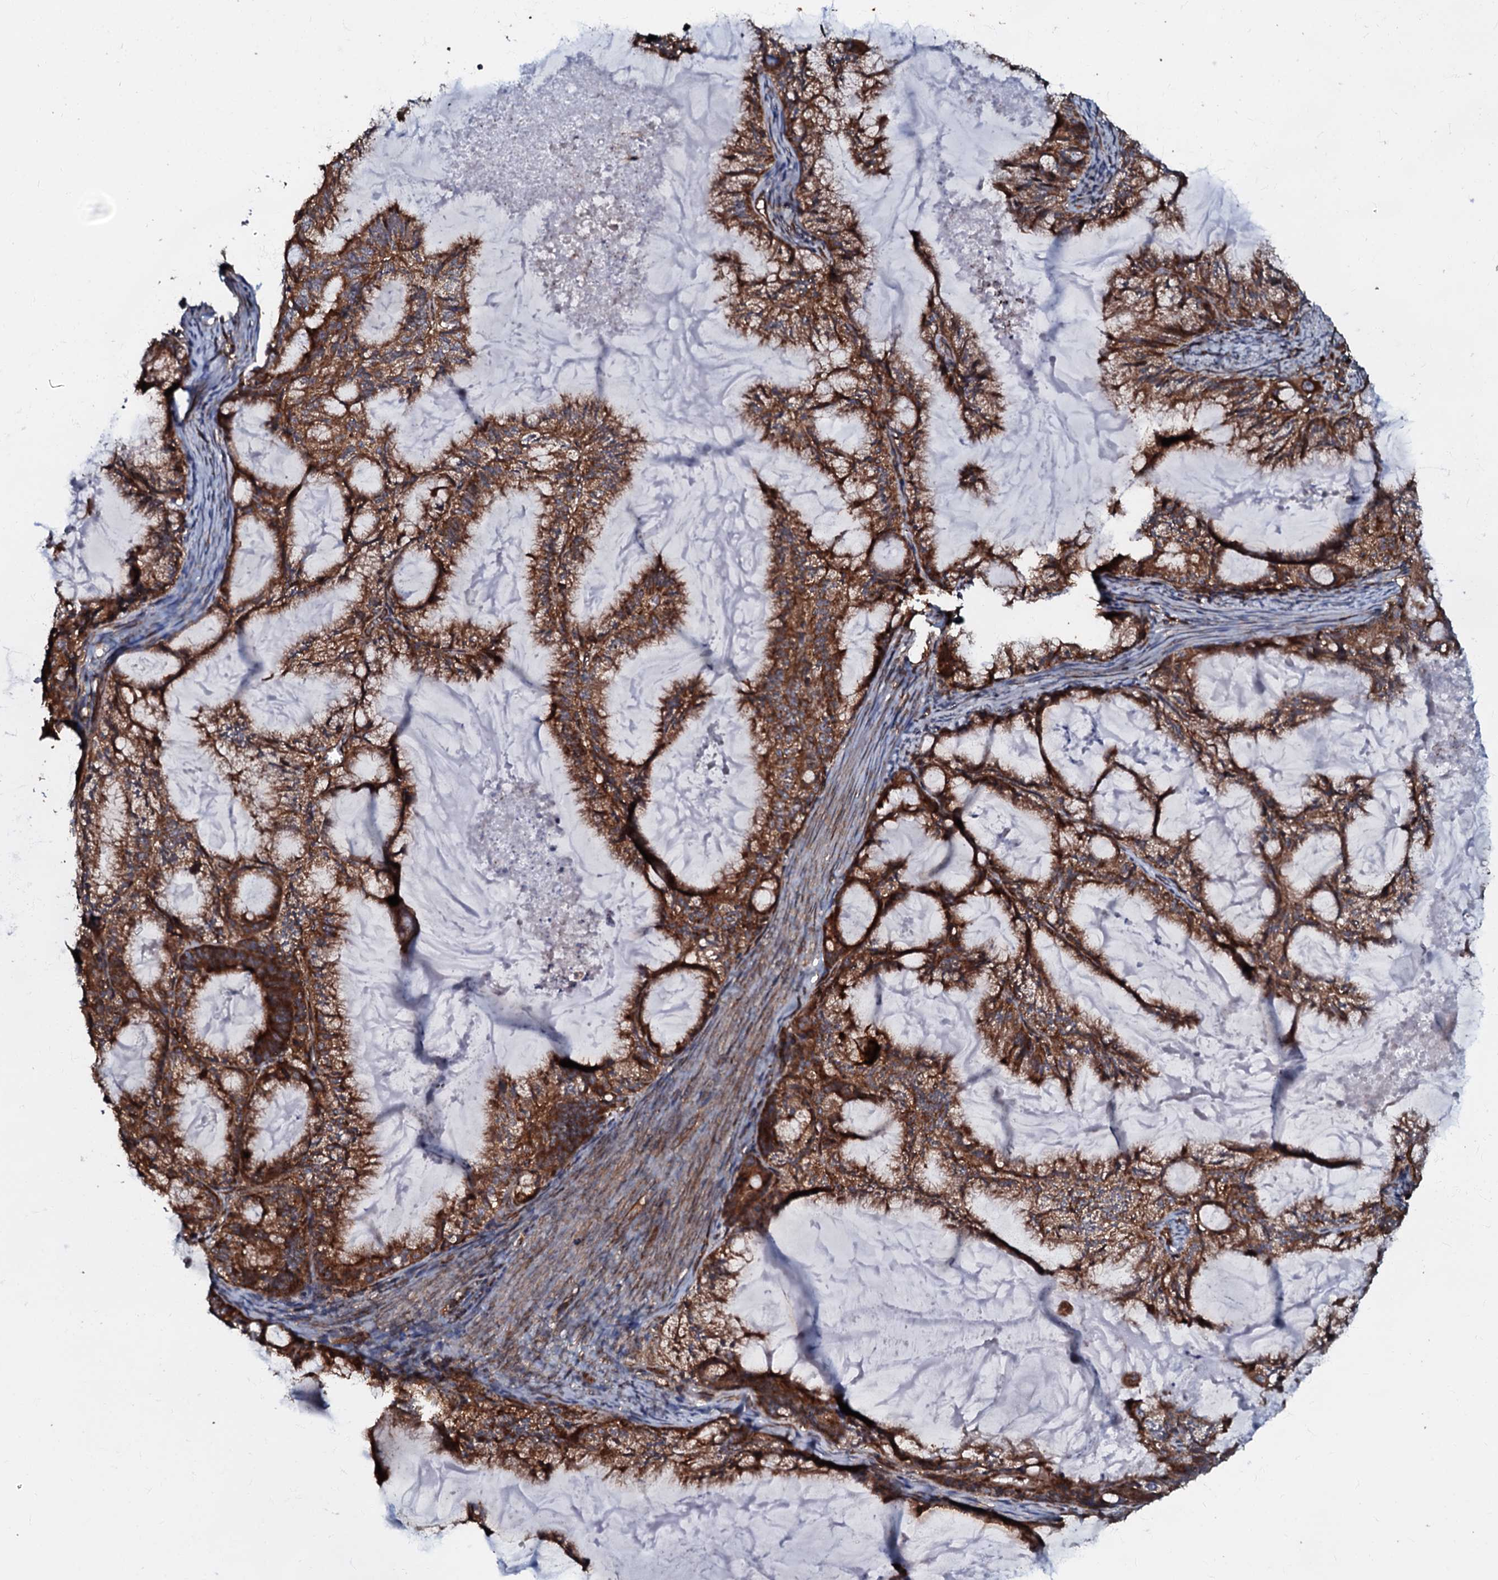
{"staining": {"intensity": "moderate", "quantity": ">75%", "location": "cytoplasmic/membranous"}, "tissue": "endometrial cancer", "cell_type": "Tumor cells", "image_type": "cancer", "snomed": [{"axis": "morphology", "description": "Adenocarcinoma, NOS"}, {"axis": "topography", "description": "Endometrium"}], "caption": "The photomicrograph demonstrates immunohistochemical staining of endometrial adenocarcinoma. There is moderate cytoplasmic/membranous positivity is seen in about >75% of tumor cells.", "gene": "BLOC1S6", "patient": {"sex": "female", "age": 86}}